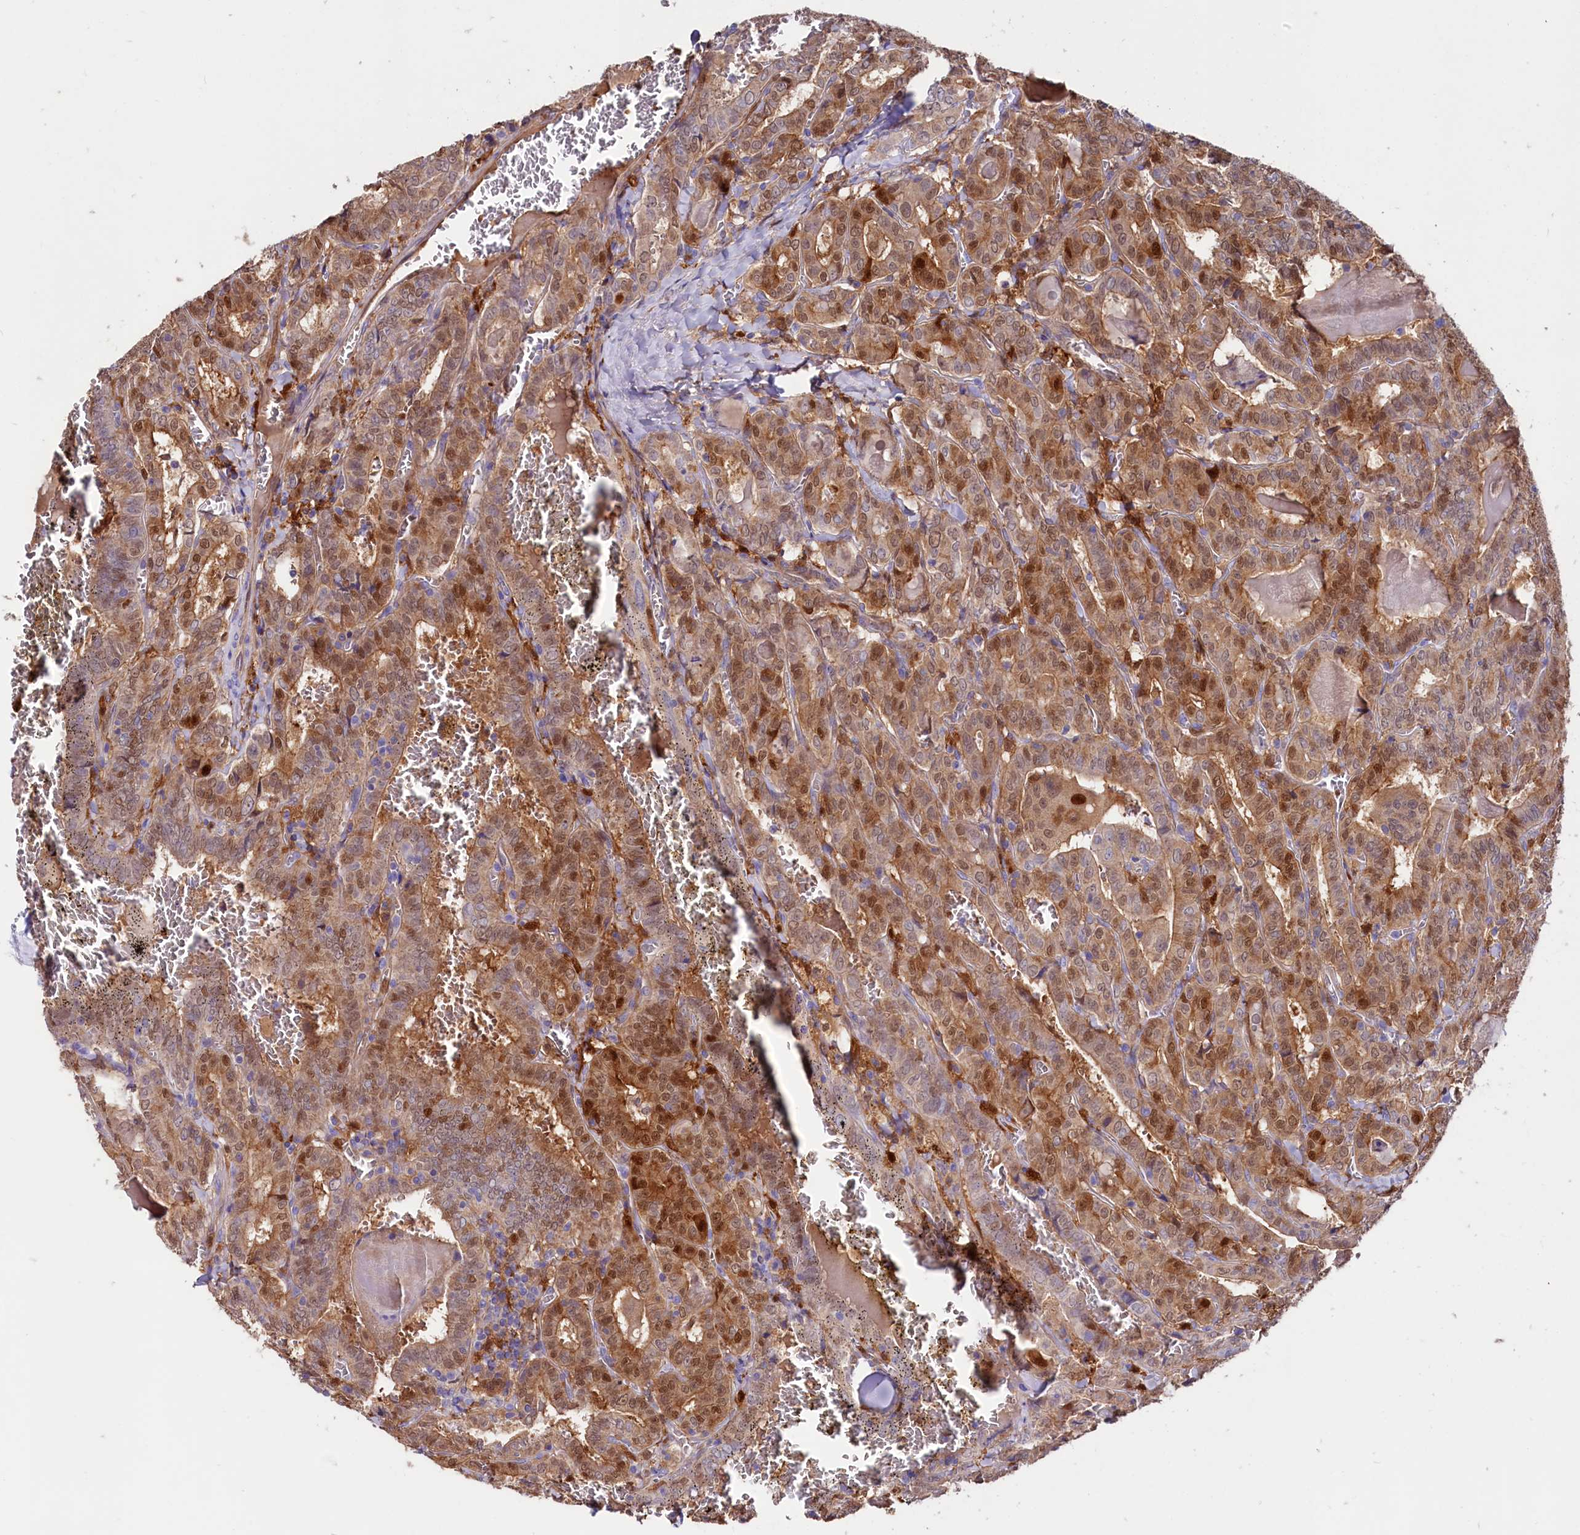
{"staining": {"intensity": "moderate", "quantity": "25%-75%", "location": "cytoplasmic/membranous,nuclear"}, "tissue": "thyroid cancer", "cell_type": "Tumor cells", "image_type": "cancer", "snomed": [{"axis": "morphology", "description": "Papillary adenocarcinoma, NOS"}, {"axis": "topography", "description": "Thyroid gland"}], "caption": "Brown immunohistochemical staining in human thyroid cancer (papillary adenocarcinoma) shows moderate cytoplasmic/membranous and nuclear staining in approximately 25%-75% of tumor cells. The staining was performed using DAB to visualize the protein expression in brown, while the nuclei were stained in blue with hematoxylin (Magnification: 20x).", "gene": "IL17RD", "patient": {"sex": "female", "age": 72}}